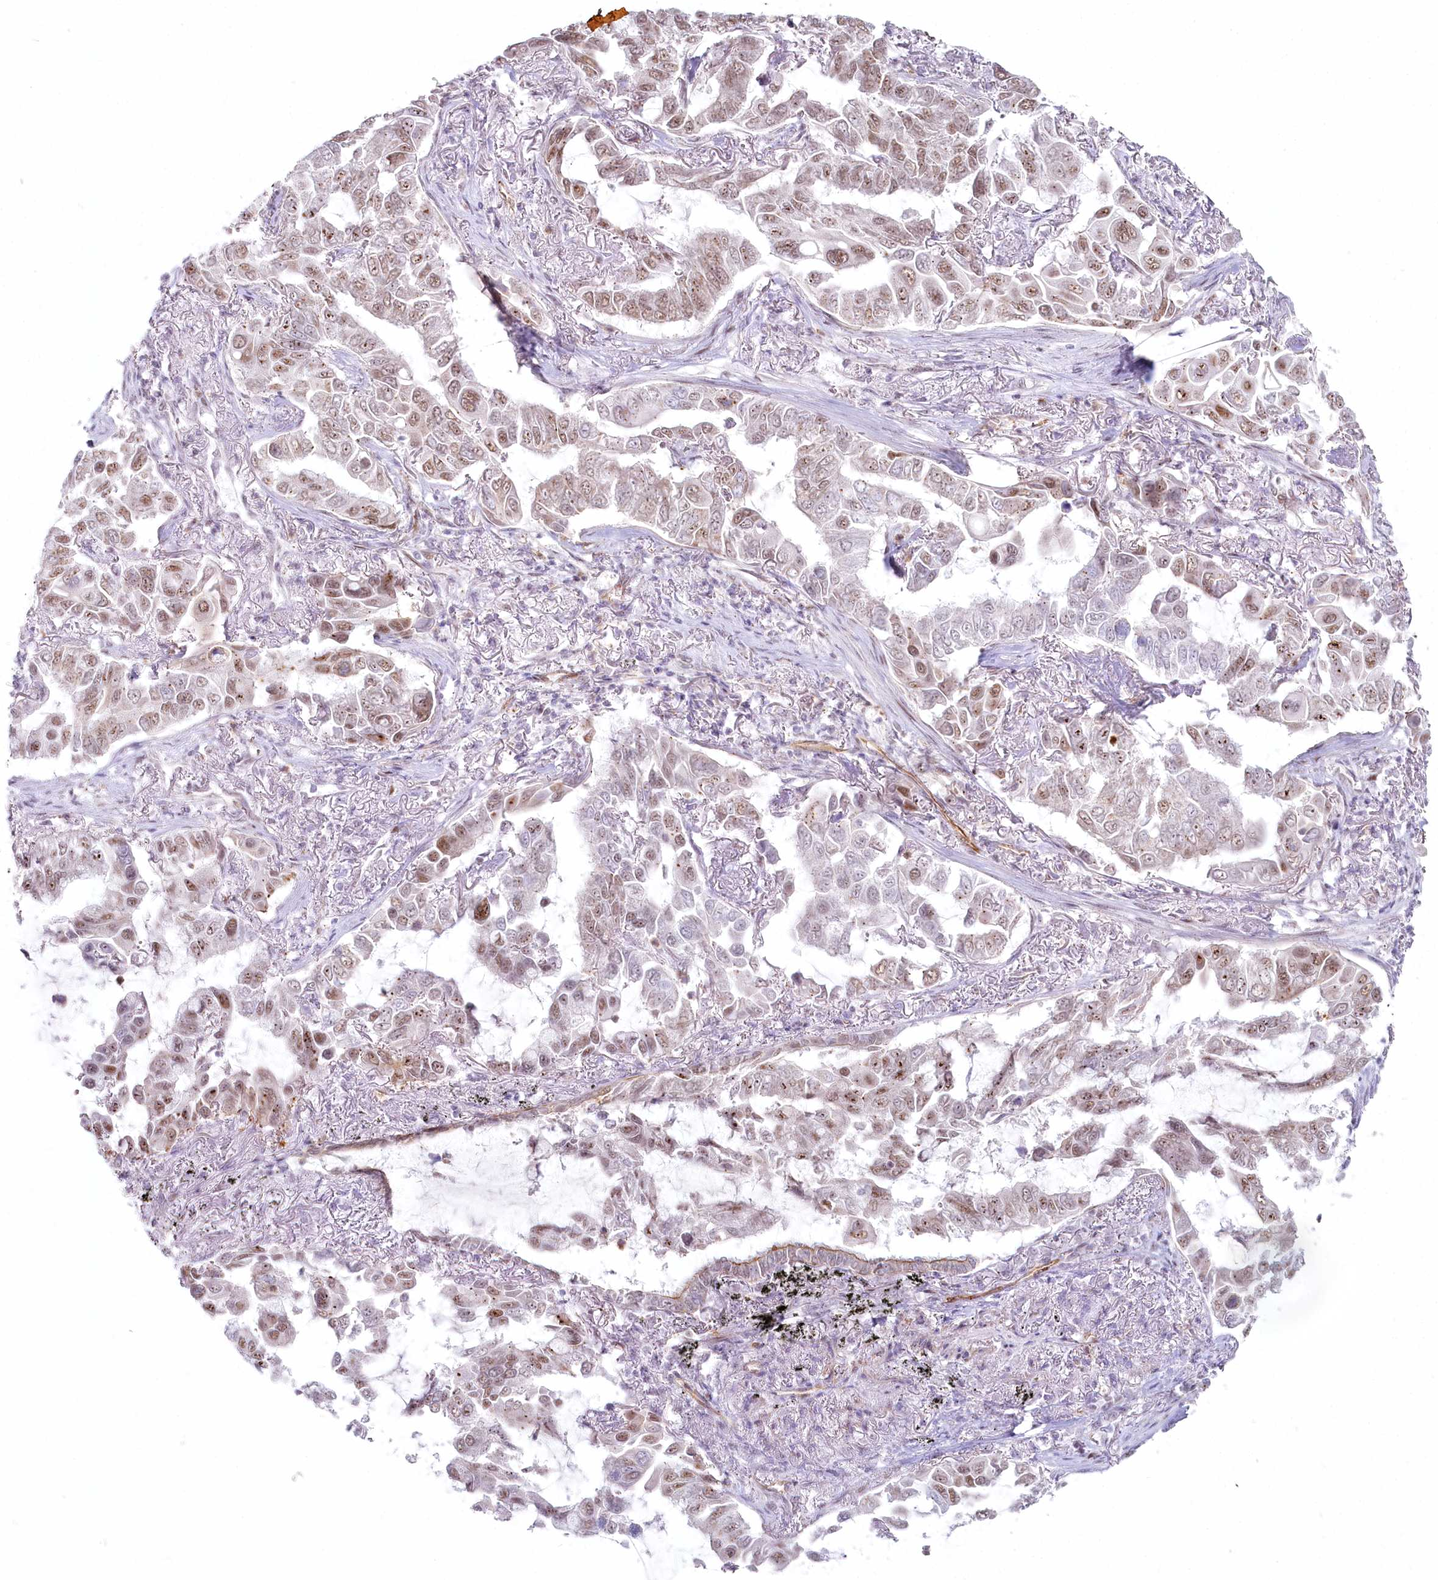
{"staining": {"intensity": "moderate", "quantity": ">75%", "location": "nuclear"}, "tissue": "lung cancer", "cell_type": "Tumor cells", "image_type": "cancer", "snomed": [{"axis": "morphology", "description": "Adenocarcinoma, NOS"}, {"axis": "topography", "description": "Lung"}], "caption": "Brown immunohistochemical staining in lung adenocarcinoma demonstrates moderate nuclear positivity in approximately >75% of tumor cells.", "gene": "ABHD8", "patient": {"sex": "male", "age": 64}}